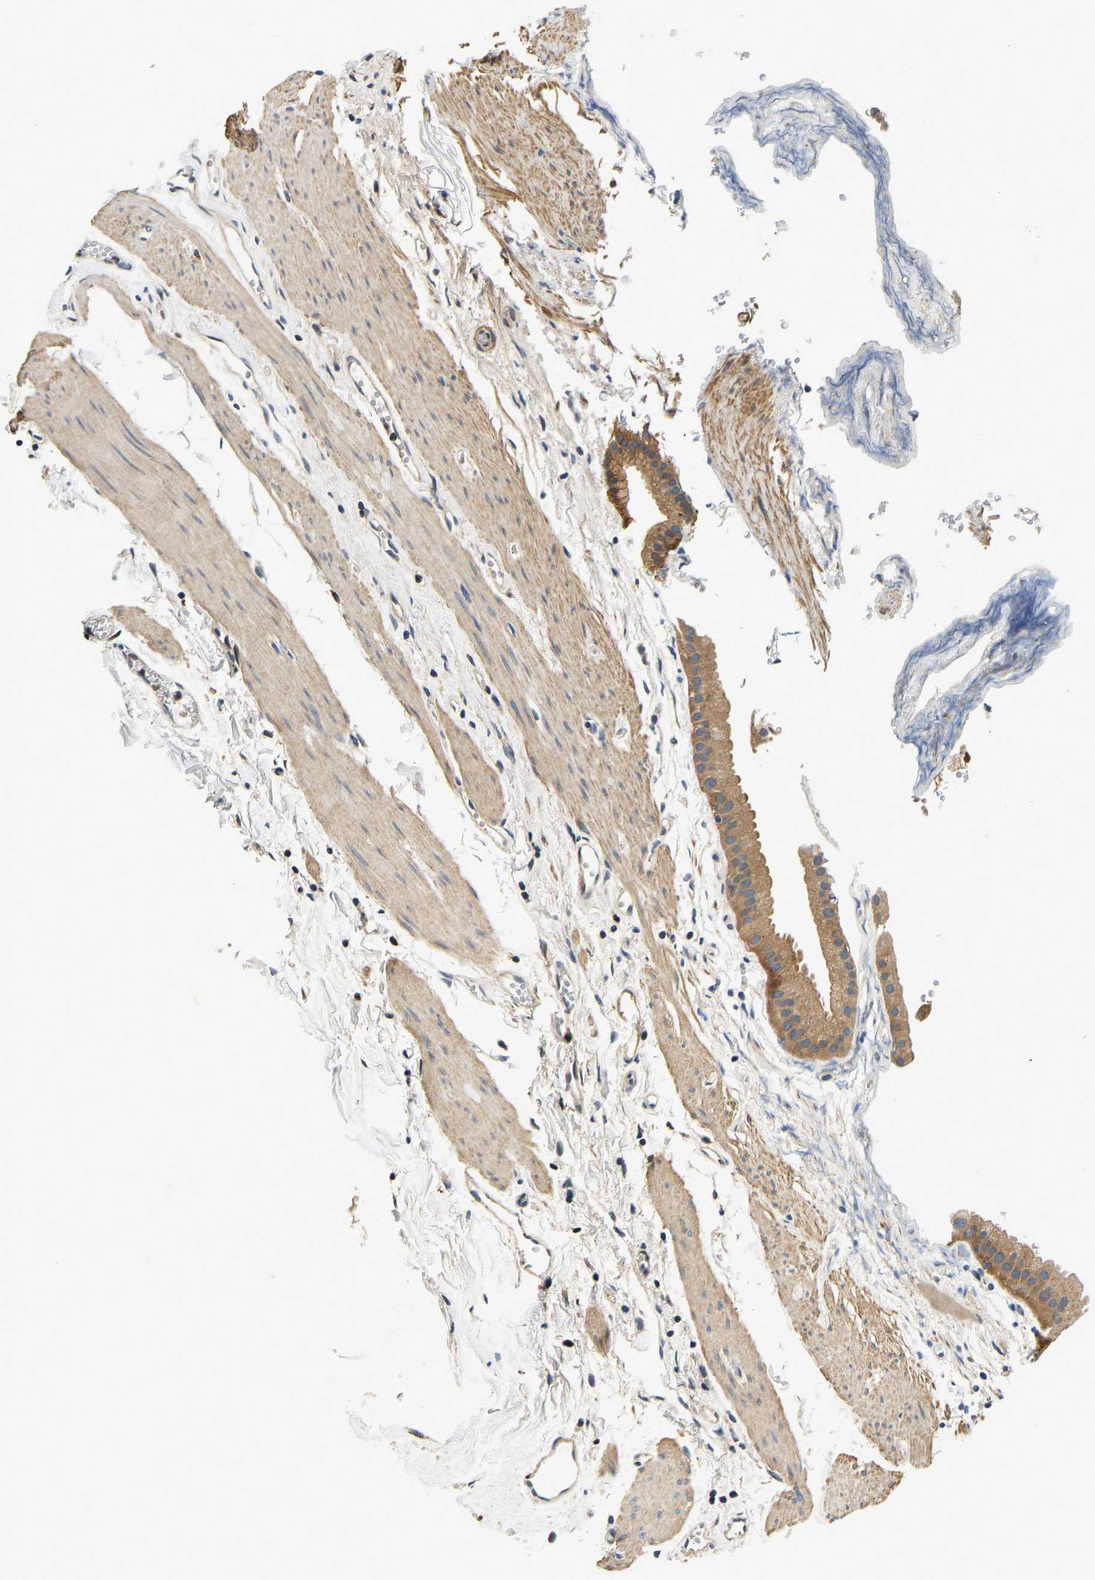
{"staining": {"intensity": "moderate", "quantity": ">75%", "location": "cytoplasmic/membranous"}, "tissue": "gallbladder", "cell_type": "Glandular cells", "image_type": "normal", "snomed": [{"axis": "morphology", "description": "Normal tissue, NOS"}, {"axis": "topography", "description": "Gallbladder"}], "caption": "IHC of normal gallbladder displays medium levels of moderate cytoplasmic/membranous expression in approximately >75% of glandular cells.", "gene": "RESF1", "patient": {"sex": "female", "age": 64}}